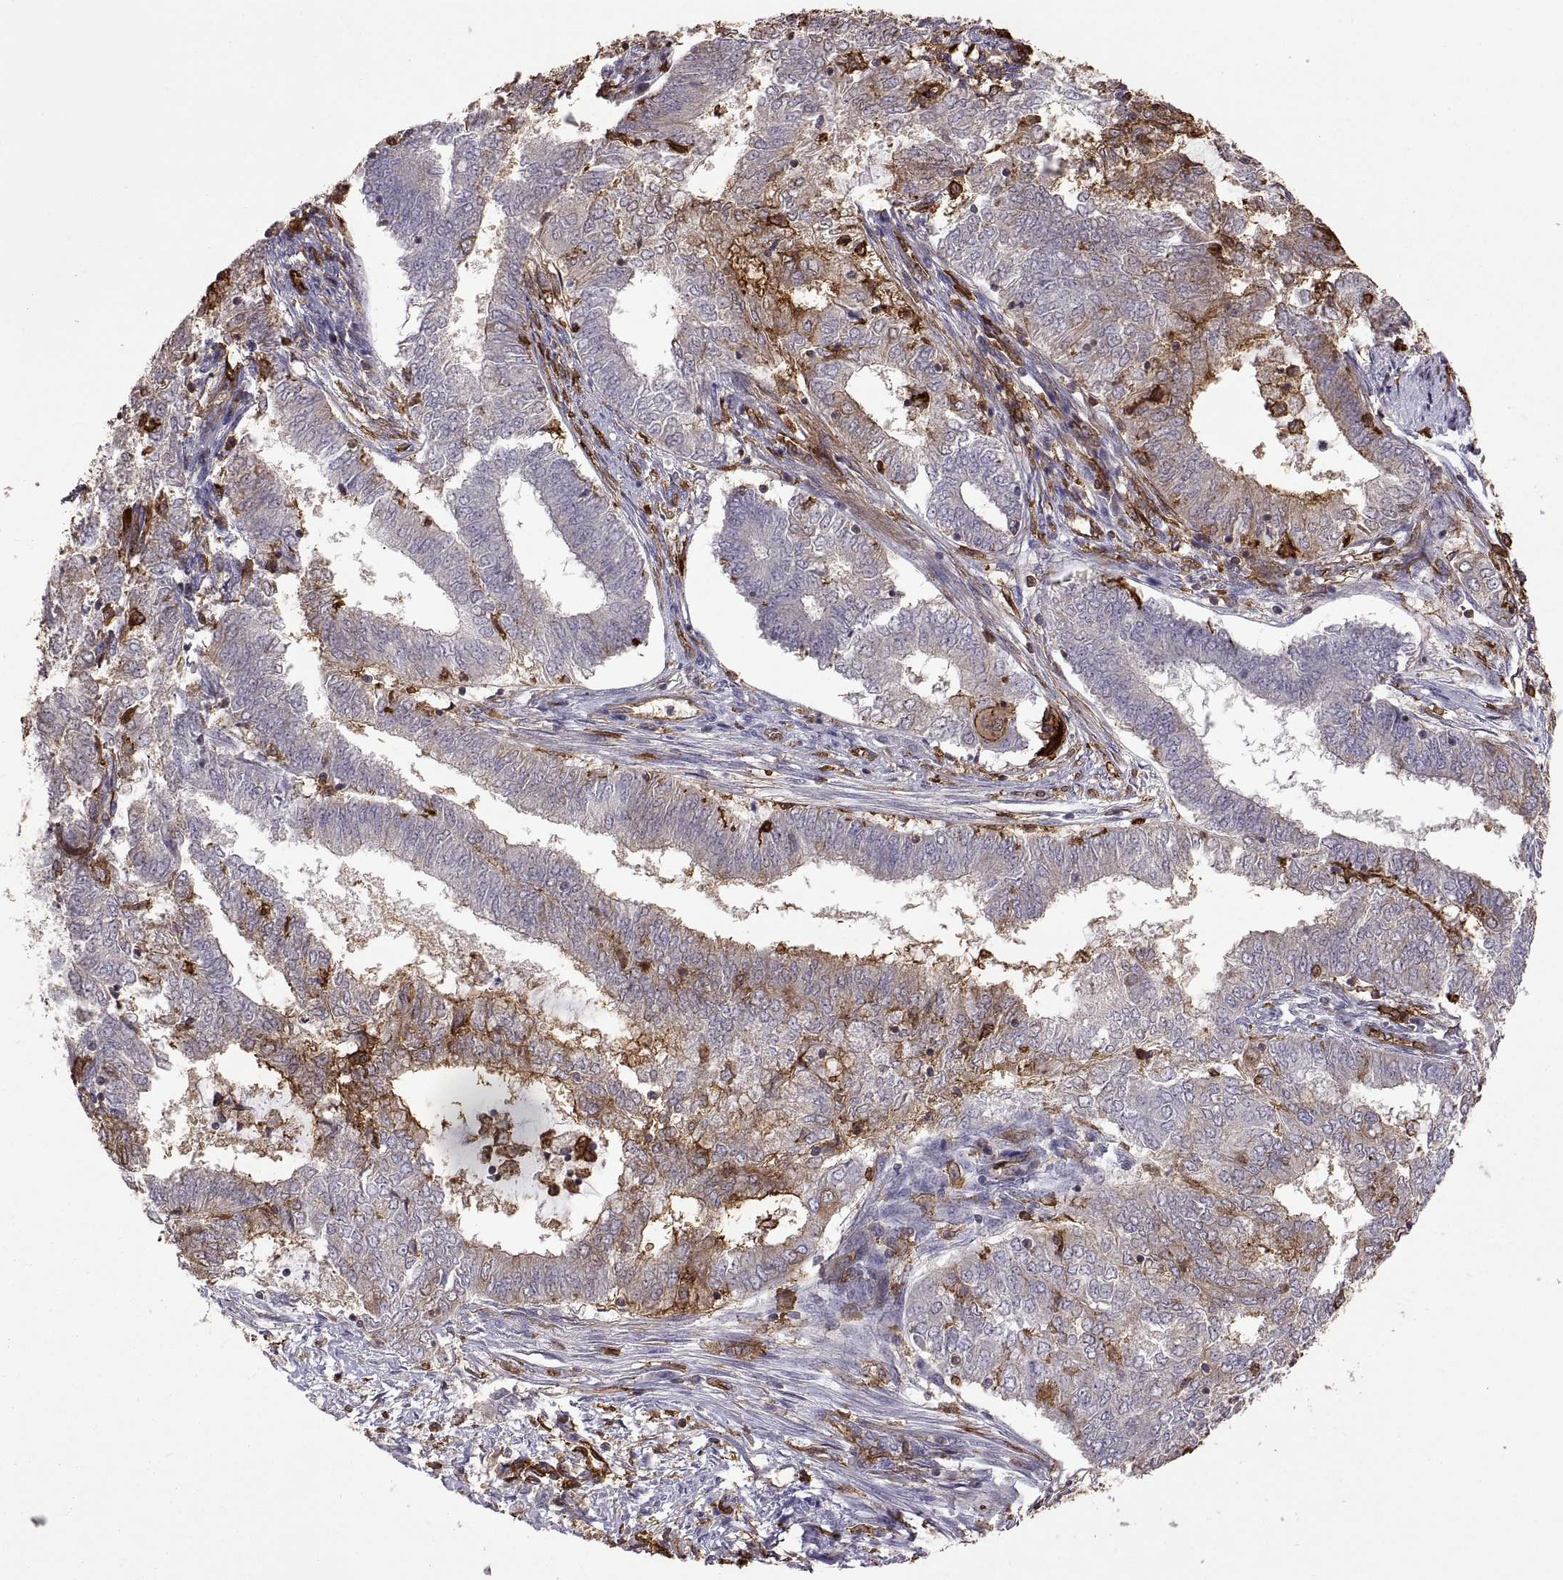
{"staining": {"intensity": "moderate", "quantity": "<25%", "location": "cytoplasmic/membranous"}, "tissue": "endometrial cancer", "cell_type": "Tumor cells", "image_type": "cancer", "snomed": [{"axis": "morphology", "description": "Adenocarcinoma, NOS"}, {"axis": "topography", "description": "Endometrium"}], "caption": "This histopathology image shows IHC staining of human endometrial cancer, with low moderate cytoplasmic/membranous staining in about <25% of tumor cells.", "gene": "S100A10", "patient": {"sex": "female", "age": 62}}